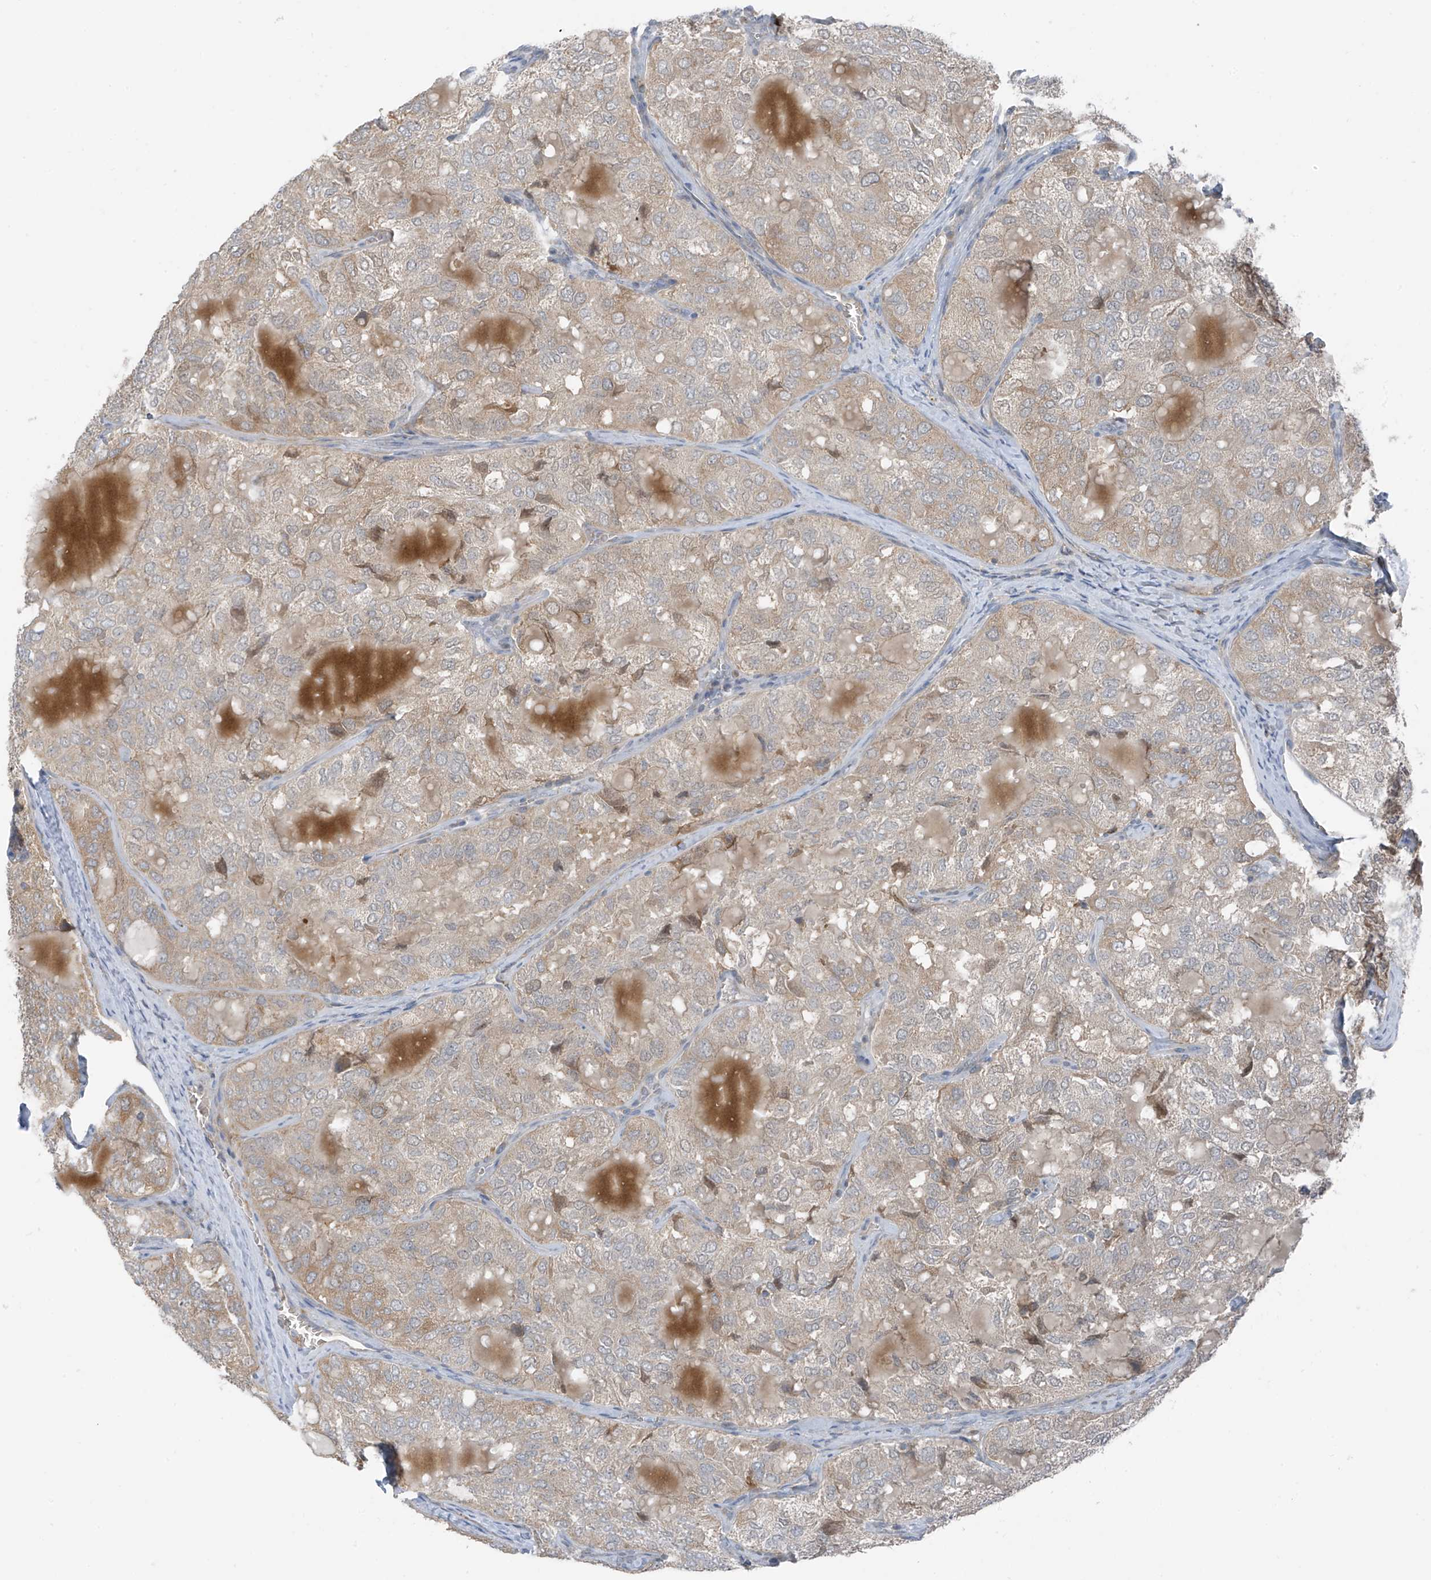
{"staining": {"intensity": "moderate", "quantity": "<25%", "location": "cytoplasmic/membranous"}, "tissue": "thyroid cancer", "cell_type": "Tumor cells", "image_type": "cancer", "snomed": [{"axis": "morphology", "description": "Follicular adenoma carcinoma, NOS"}, {"axis": "topography", "description": "Thyroid gland"}], "caption": "An immunohistochemistry micrograph of neoplastic tissue is shown. Protein staining in brown labels moderate cytoplasmic/membranous positivity in follicular adenoma carcinoma (thyroid) within tumor cells.", "gene": "SLC12A6", "patient": {"sex": "male", "age": 75}}